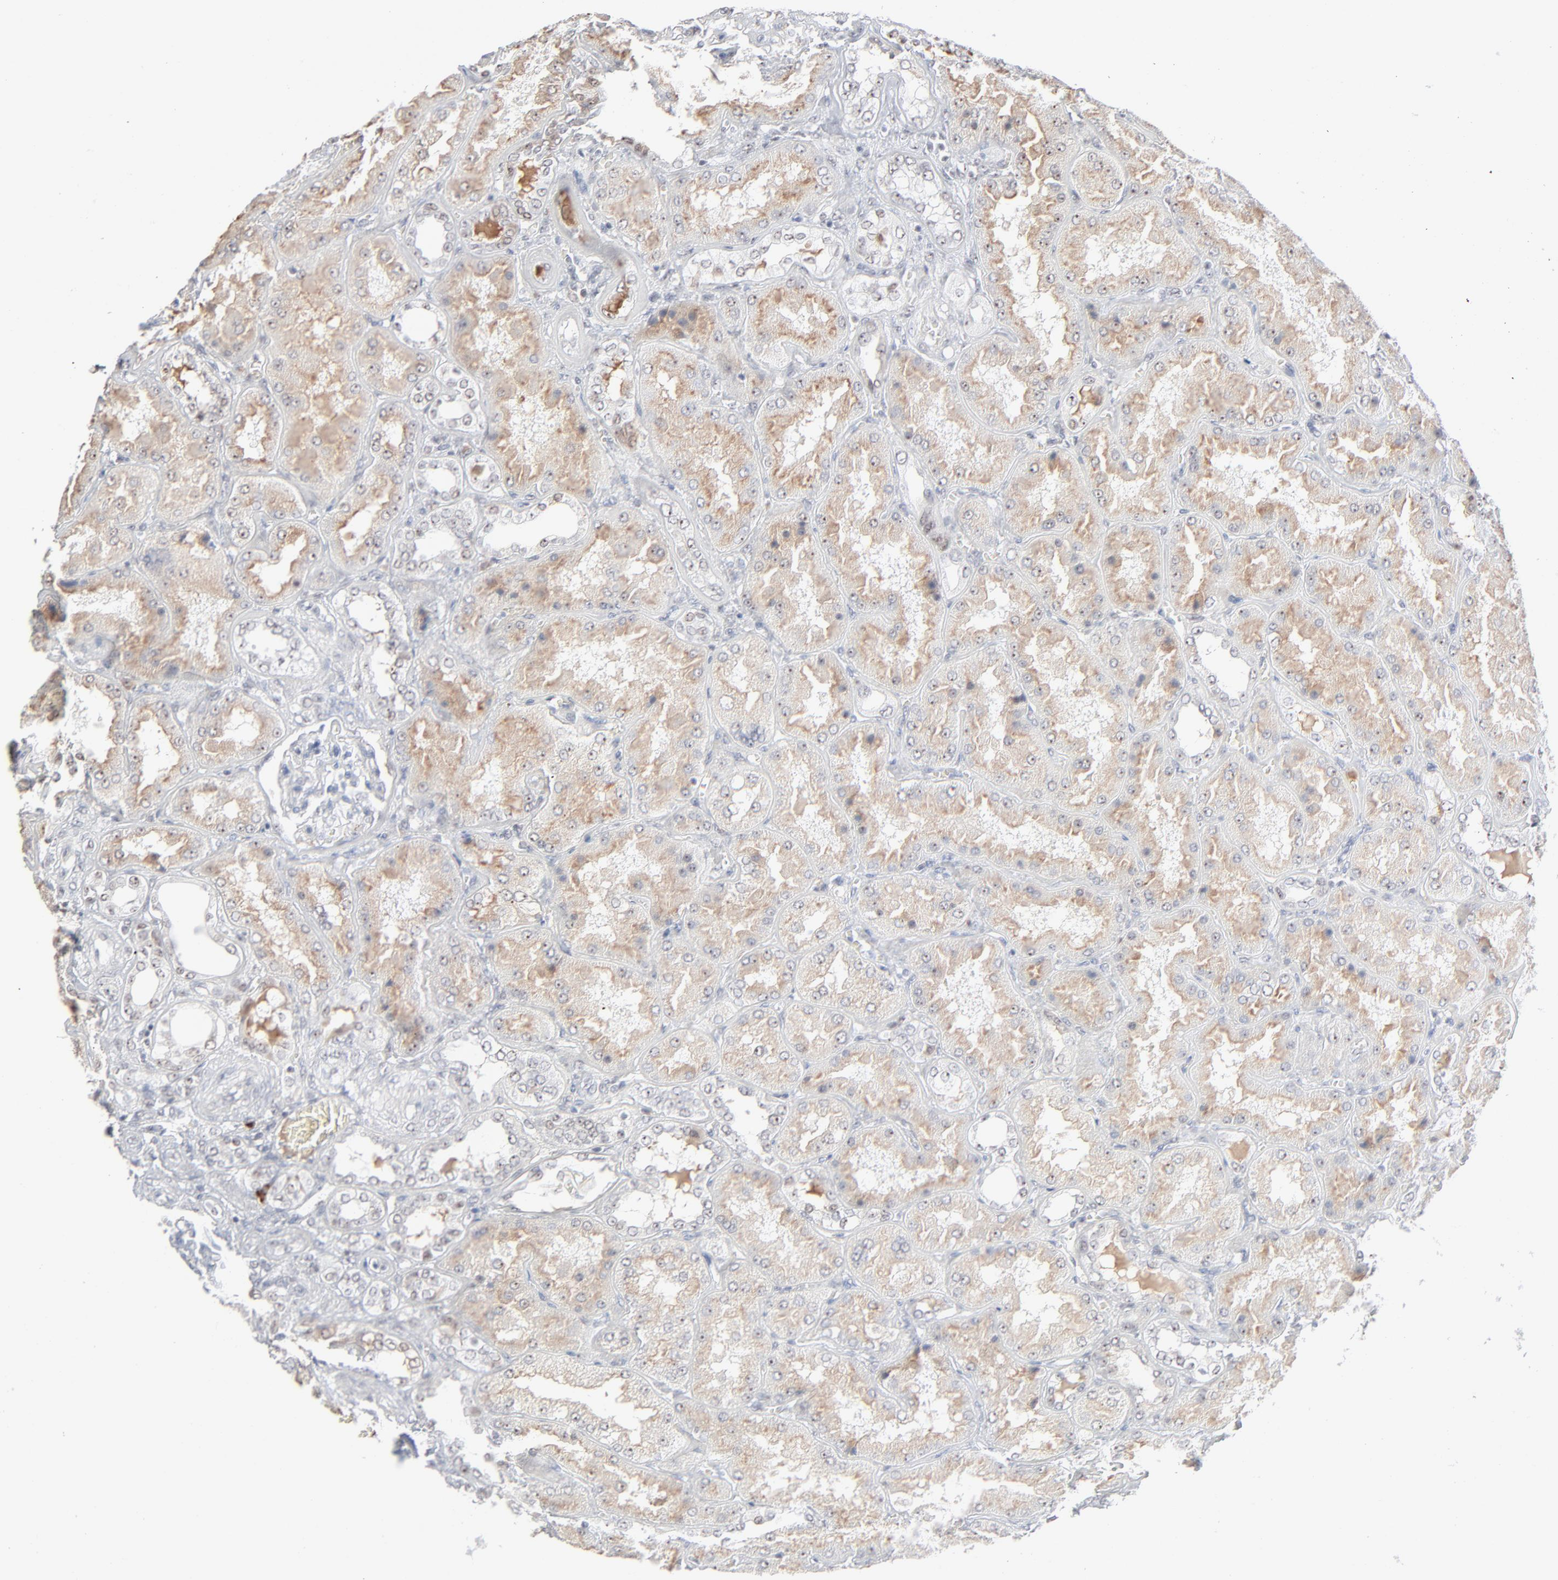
{"staining": {"intensity": "negative", "quantity": "none", "location": "none"}, "tissue": "kidney", "cell_type": "Cells in glomeruli", "image_type": "normal", "snomed": [{"axis": "morphology", "description": "Normal tissue, NOS"}, {"axis": "topography", "description": "Kidney"}], "caption": "Image shows no significant protein positivity in cells in glomeruli of unremarkable kidney.", "gene": "MPHOSPH6", "patient": {"sex": "female", "age": 56}}